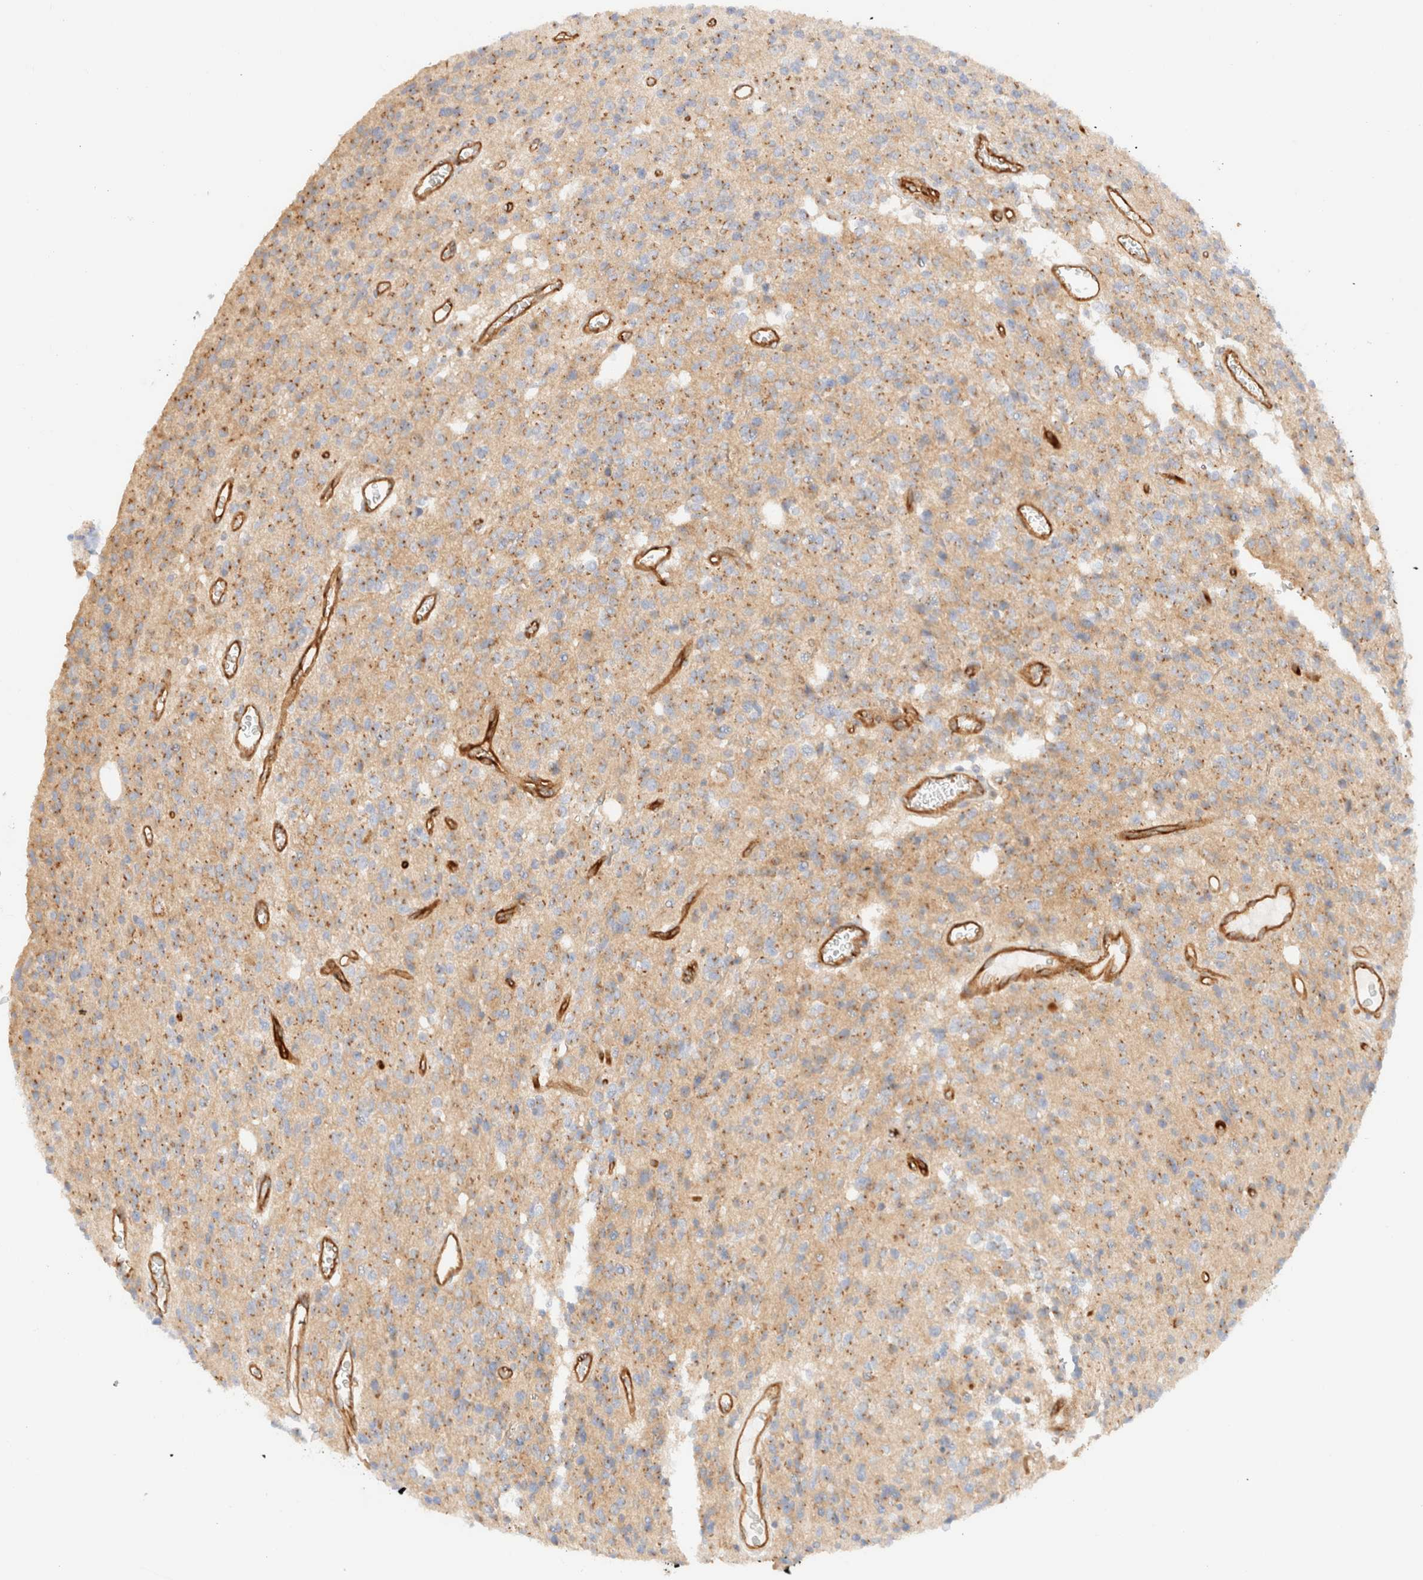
{"staining": {"intensity": "weak", "quantity": "25%-75%", "location": "cytoplasmic/membranous"}, "tissue": "glioma", "cell_type": "Tumor cells", "image_type": "cancer", "snomed": [{"axis": "morphology", "description": "Glioma, malignant, High grade"}, {"axis": "topography", "description": "Brain"}], "caption": "A photomicrograph showing weak cytoplasmic/membranous positivity in approximately 25%-75% of tumor cells in glioma, as visualized by brown immunohistochemical staining.", "gene": "MYO10", "patient": {"sex": "male", "age": 34}}